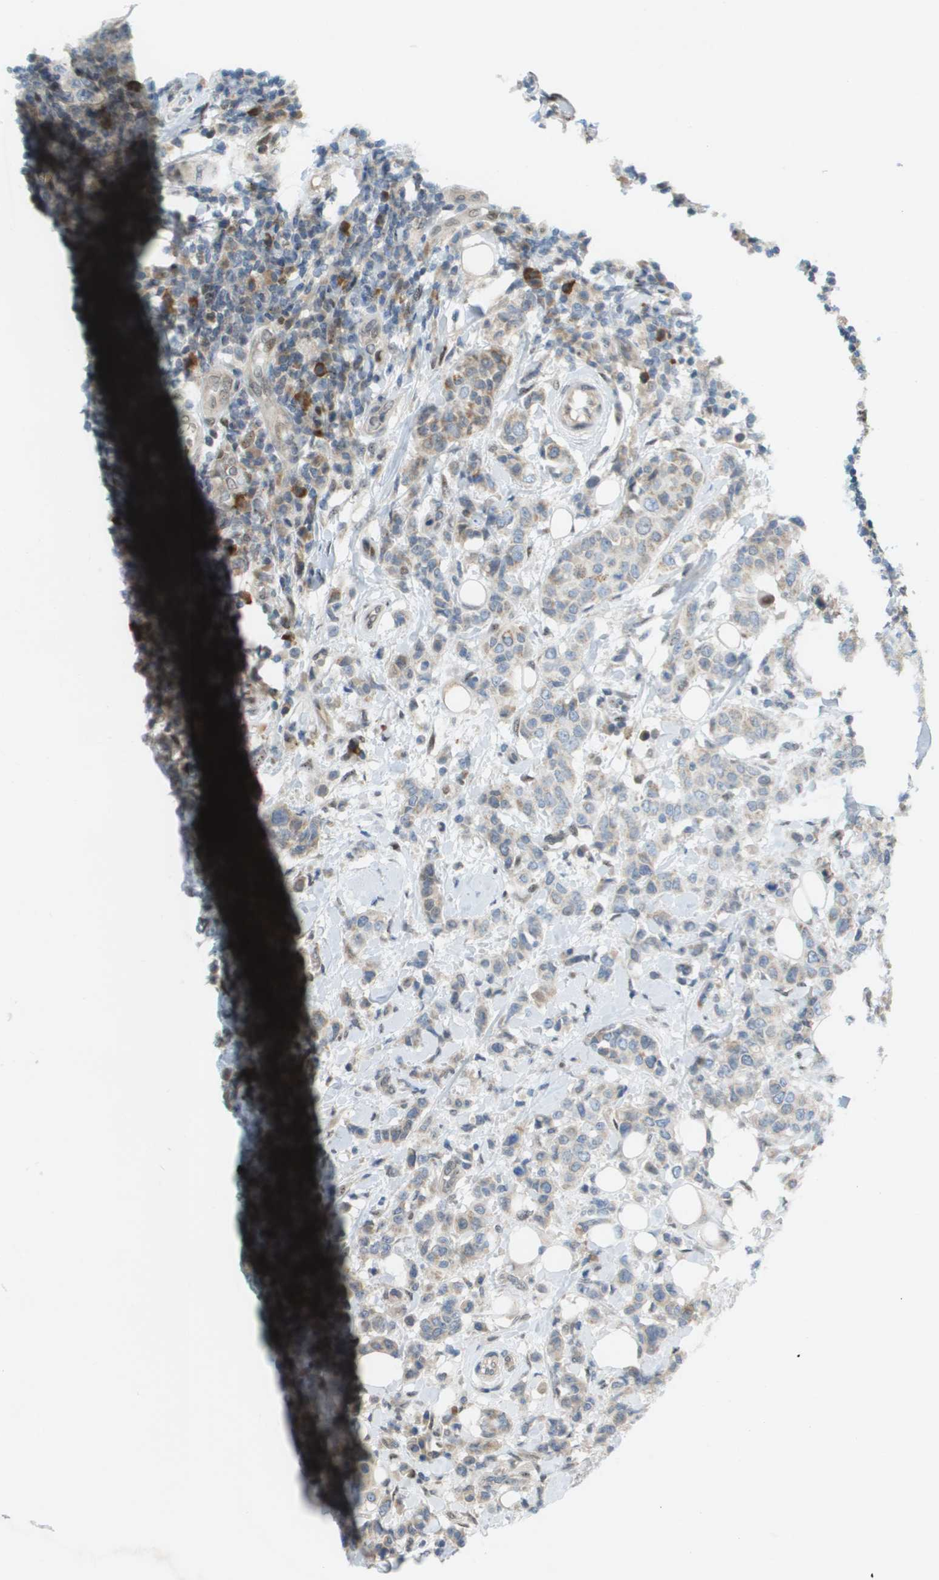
{"staining": {"intensity": "weak", "quantity": "25%-75%", "location": "cytoplasmic/membranous,nuclear"}, "tissue": "breast cancer", "cell_type": "Tumor cells", "image_type": "cancer", "snomed": [{"axis": "morphology", "description": "Duct carcinoma"}, {"axis": "topography", "description": "Breast"}], "caption": "This photomicrograph exhibits IHC staining of human breast cancer (invasive ductal carcinoma), with low weak cytoplasmic/membranous and nuclear positivity in about 25%-75% of tumor cells.", "gene": "CACNB4", "patient": {"sex": "female", "age": 27}}